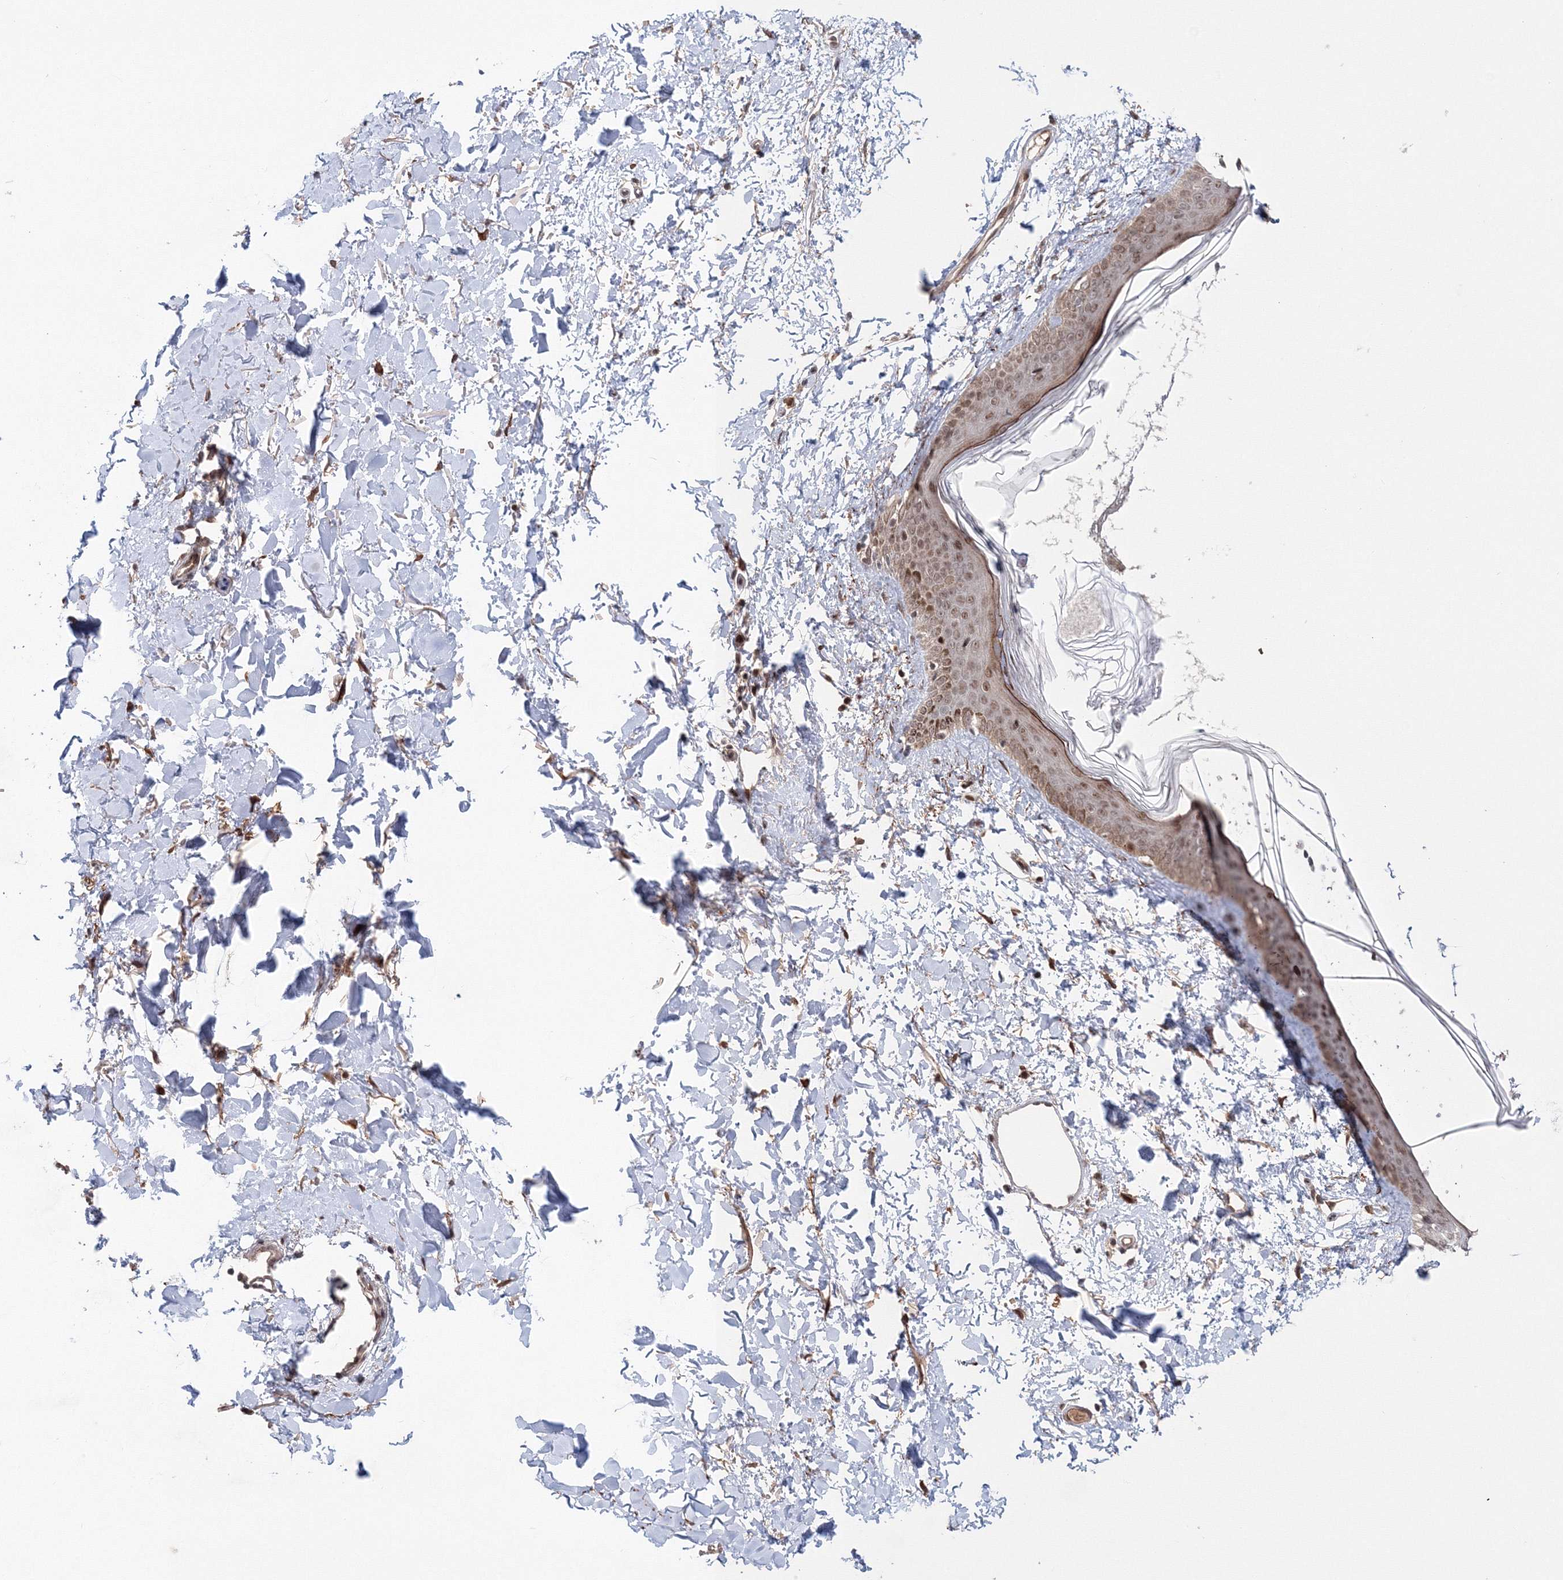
{"staining": {"intensity": "moderate", "quantity": ">75%", "location": "cytoplasmic/membranous,nuclear"}, "tissue": "skin", "cell_type": "Fibroblasts", "image_type": "normal", "snomed": [{"axis": "morphology", "description": "Normal tissue, NOS"}, {"axis": "topography", "description": "Skin"}], "caption": "An IHC photomicrograph of normal tissue is shown. Protein staining in brown highlights moderate cytoplasmic/membranous,nuclear positivity in skin within fibroblasts.", "gene": "NOA1", "patient": {"sex": "female", "age": 58}}